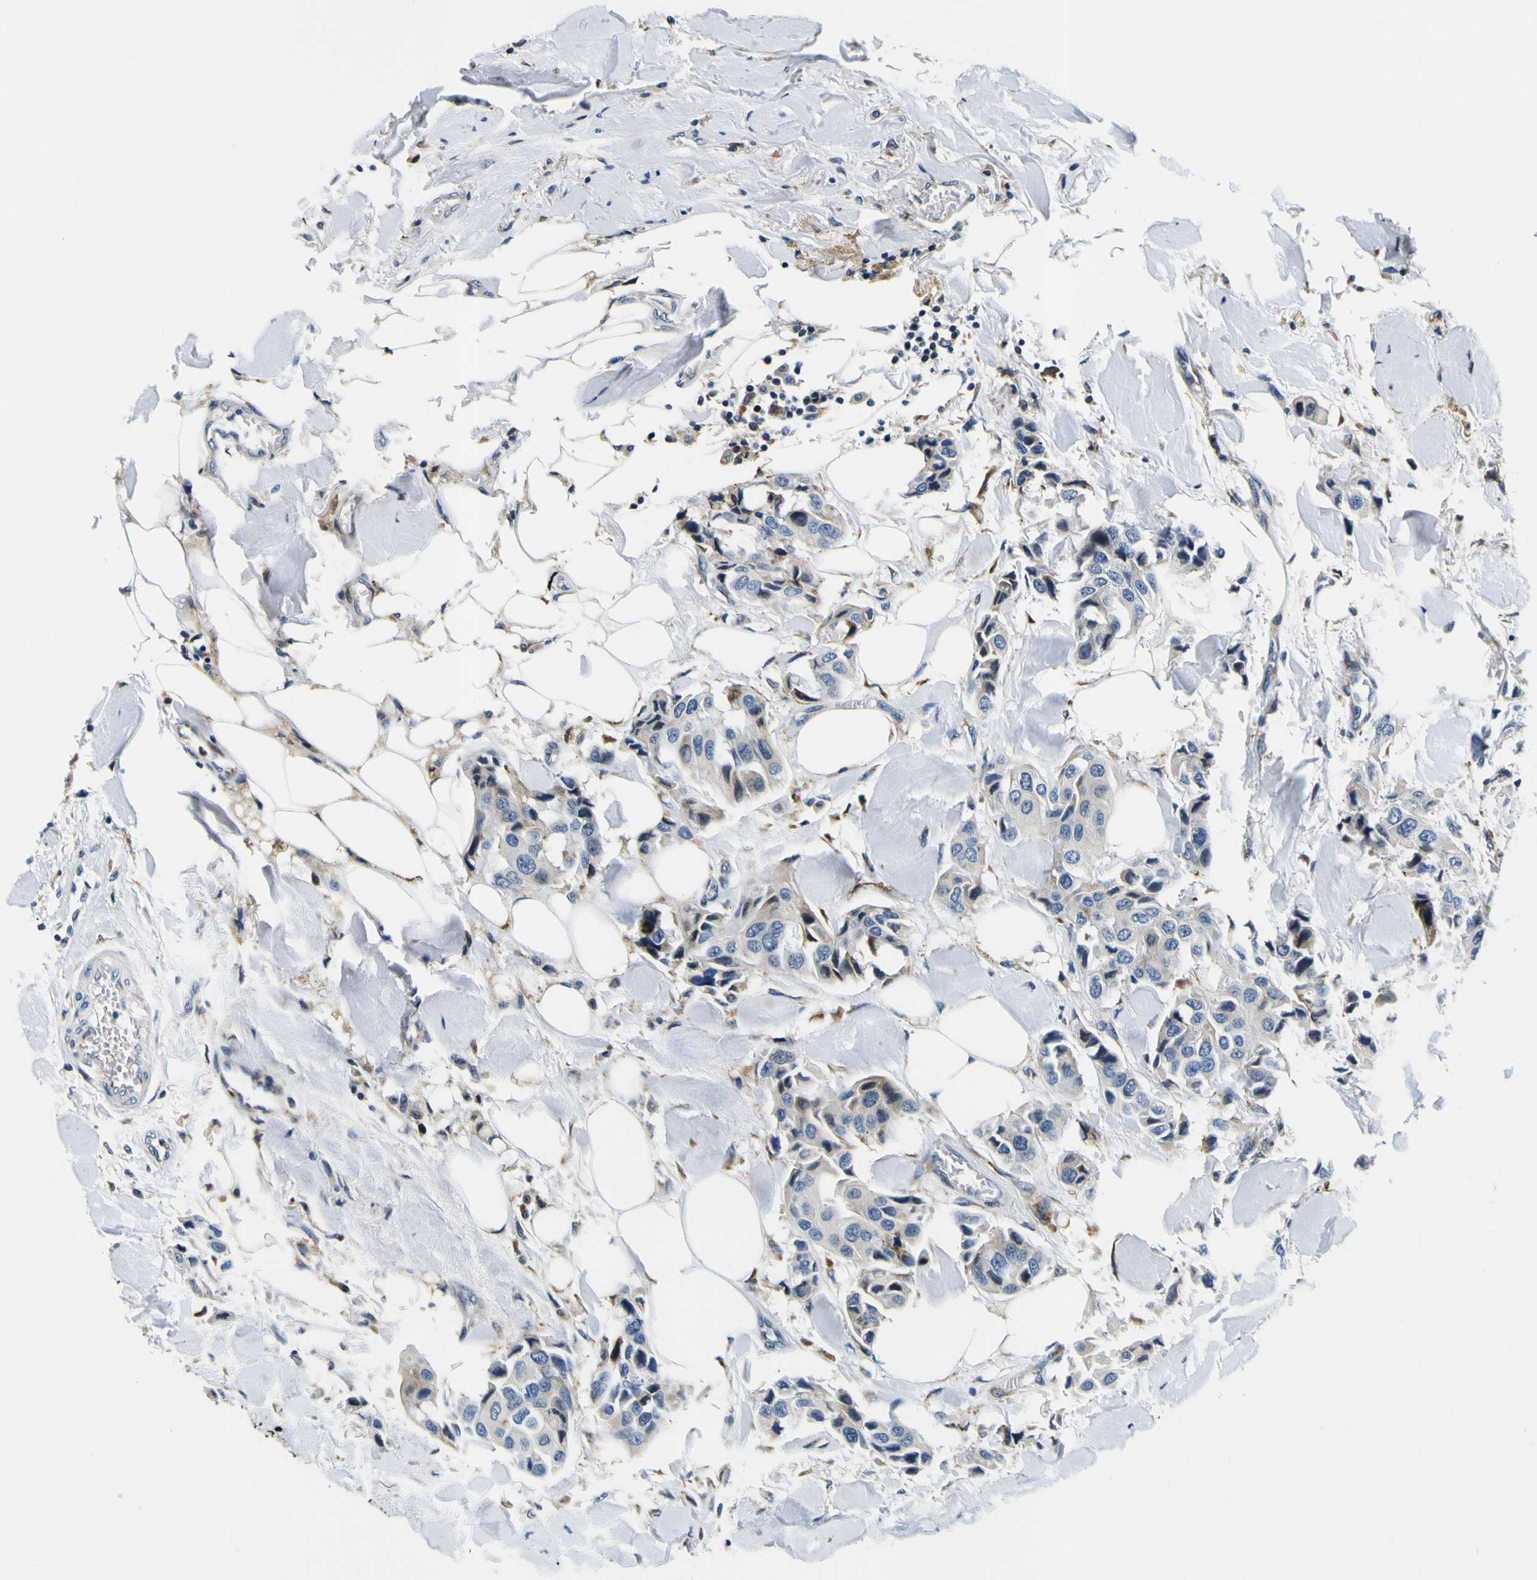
{"staining": {"intensity": "negative", "quantity": "none", "location": "none"}, "tissue": "breast cancer", "cell_type": "Tumor cells", "image_type": "cancer", "snomed": [{"axis": "morphology", "description": "Duct carcinoma"}, {"axis": "topography", "description": "Breast"}], "caption": "High power microscopy photomicrograph of an immunohistochemistry histopathology image of breast cancer (invasive ductal carcinoma), revealing no significant staining in tumor cells.", "gene": "NLRP3", "patient": {"sex": "female", "age": 80}}